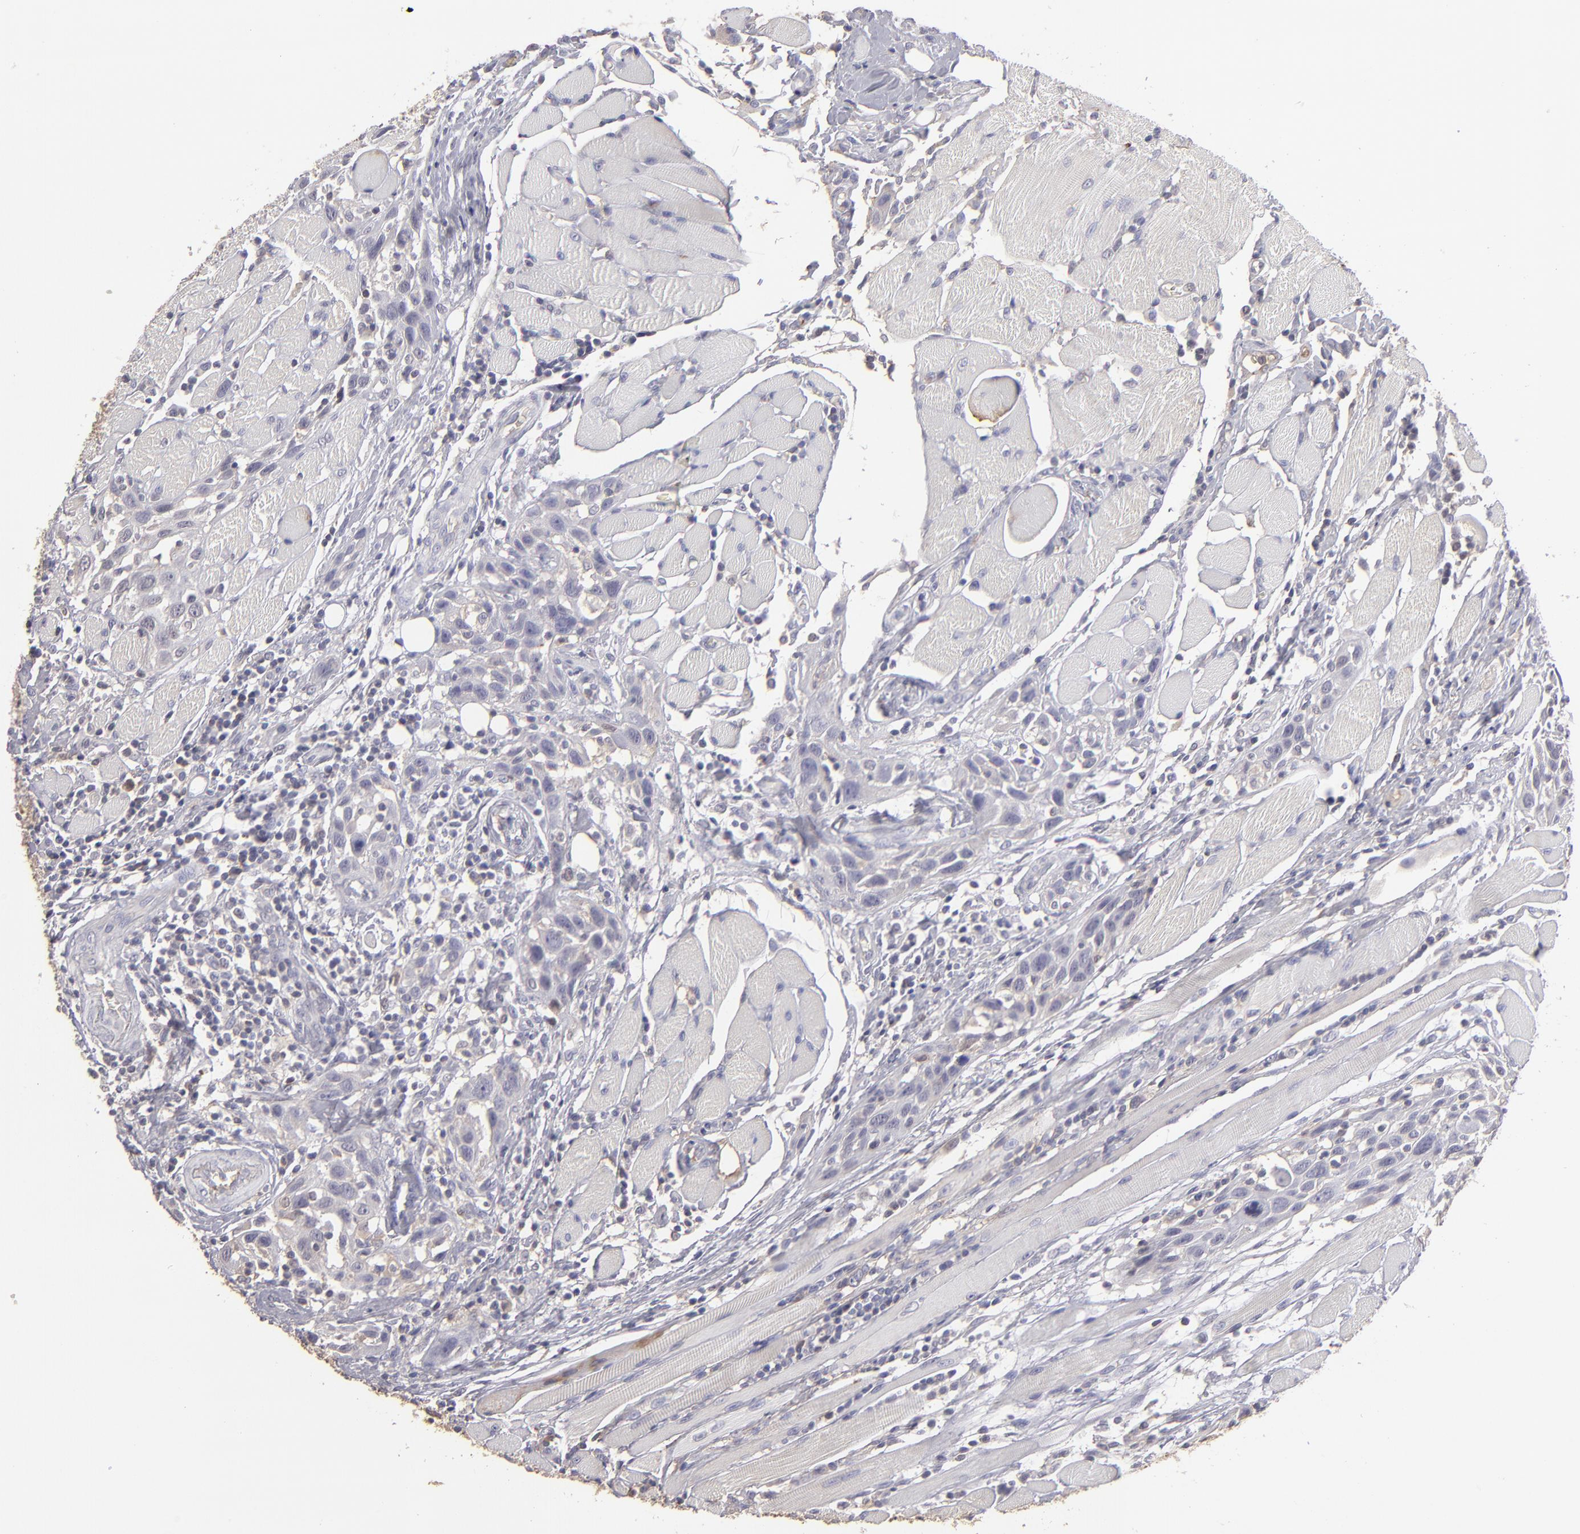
{"staining": {"intensity": "negative", "quantity": "none", "location": "none"}, "tissue": "head and neck cancer", "cell_type": "Tumor cells", "image_type": "cancer", "snomed": [{"axis": "morphology", "description": "Squamous cell carcinoma, NOS"}, {"axis": "topography", "description": "Oral tissue"}, {"axis": "topography", "description": "Head-Neck"}], "caption": "IHC micrograph of human squamous cell carcinoma (head and neck) stained for a protein (brown), which shows no staining in tumor cells.", "gene": "ABCC4", "patient": {"sex": "female", "age": 50}}